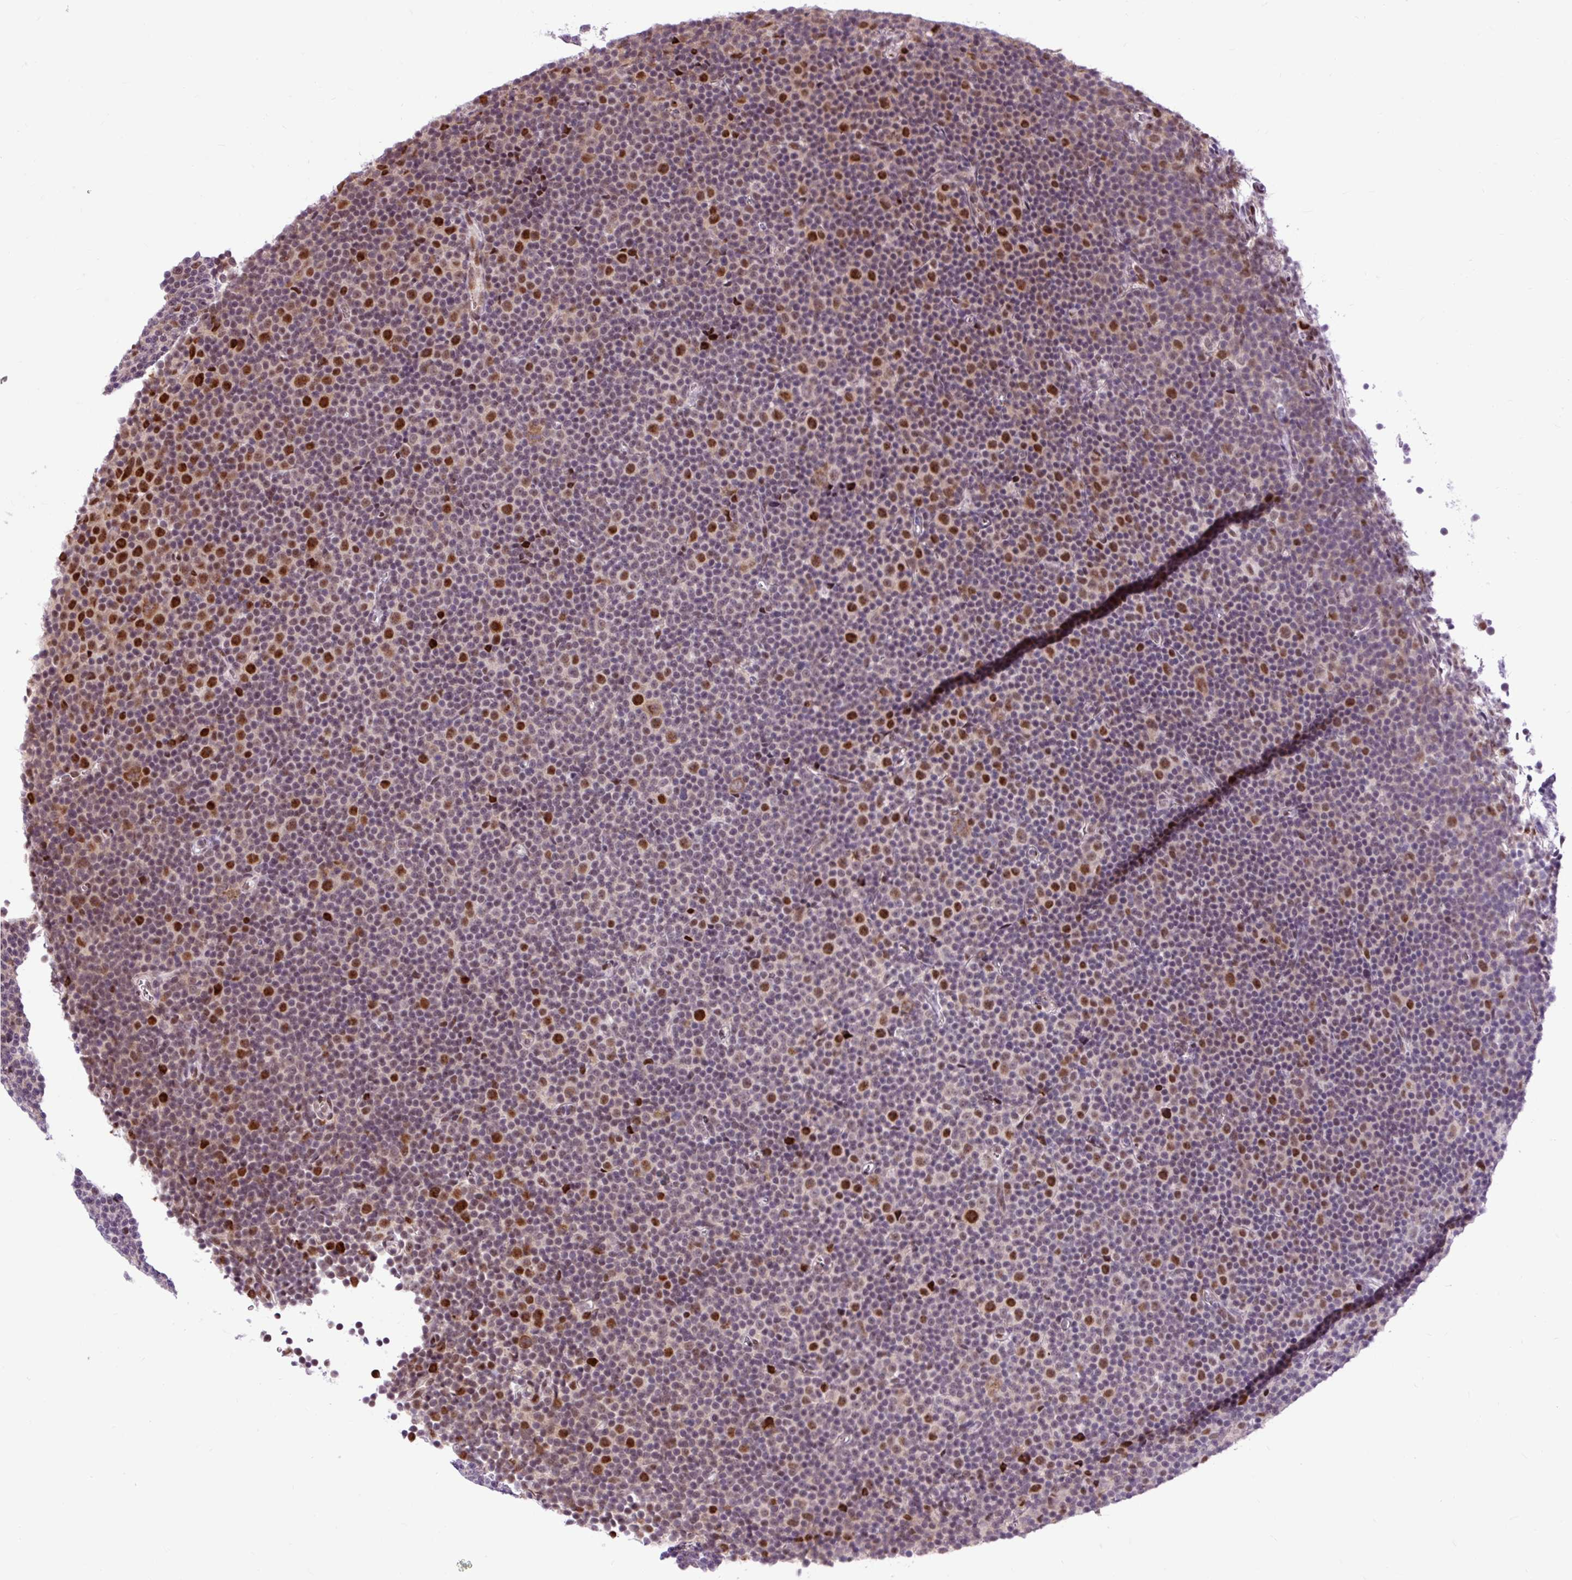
{"staining": {"intensity": "strong", "quantity": "25%-75%", "location": "nuclear"}, "tissue": "lymphoma", "cell_type": "Tumor cells", "image_type": "cancer", "snomed": [{"axis": "morphology", "description": "Malignant lymphoma, non-Hodgkin's type, Low grade"}, {"axis": "topography", "description": "Lymph node"}], "caption": "Malignant lymphoma, non-Hodgkin's type (low-grade) tissue demonstrates strong nuclear expression in approximately 25%-75% of tumor cells (IHC, brightfield microscopy, high magnification).", "gene": "CLK2", "patient": {"sex": "female", "age": 67}}